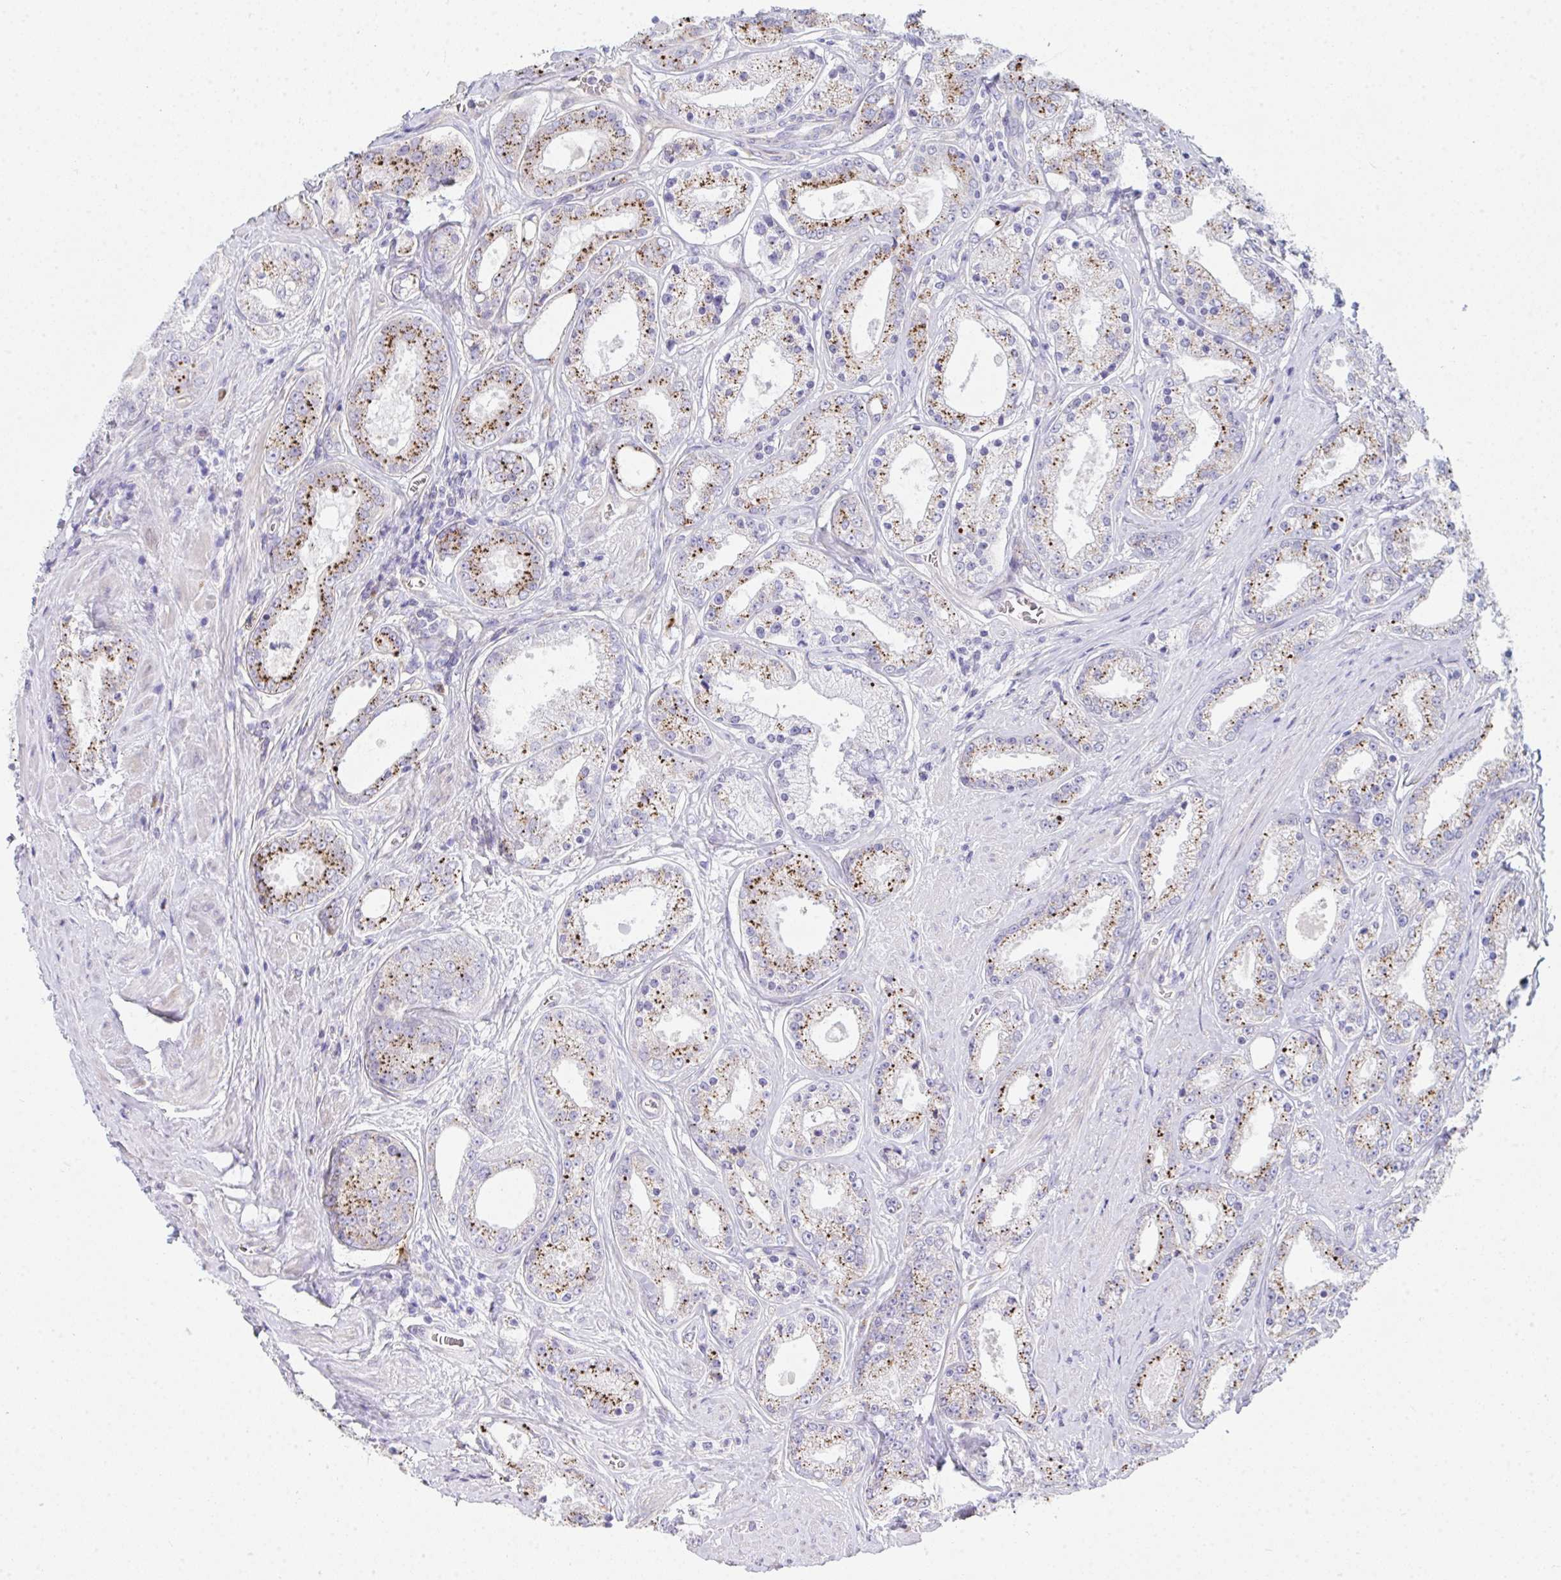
{"staining": {"intensity": "strong", "quantity": "25%-75%", "location": "cytoplasmic/membranous"}, "tissue": "prostate cancer", "cell_type": "Tumor cells", "image_type": "cancer", "snomed": [{"axis": "morphology", "description": "Adenocarcinoma, High grade"}, {"axis": "topography", "description": "Prostate"}], "caption": "Prostate cancer (adenocarcinoma (high-grade)) stained for a protein (brown) demonstrates strong cytoplasmic/membranous positive staining in about 25%-75% of tumor cells.", "gene": "GAB1", "patient": {"sex": "male", "age": 66}}